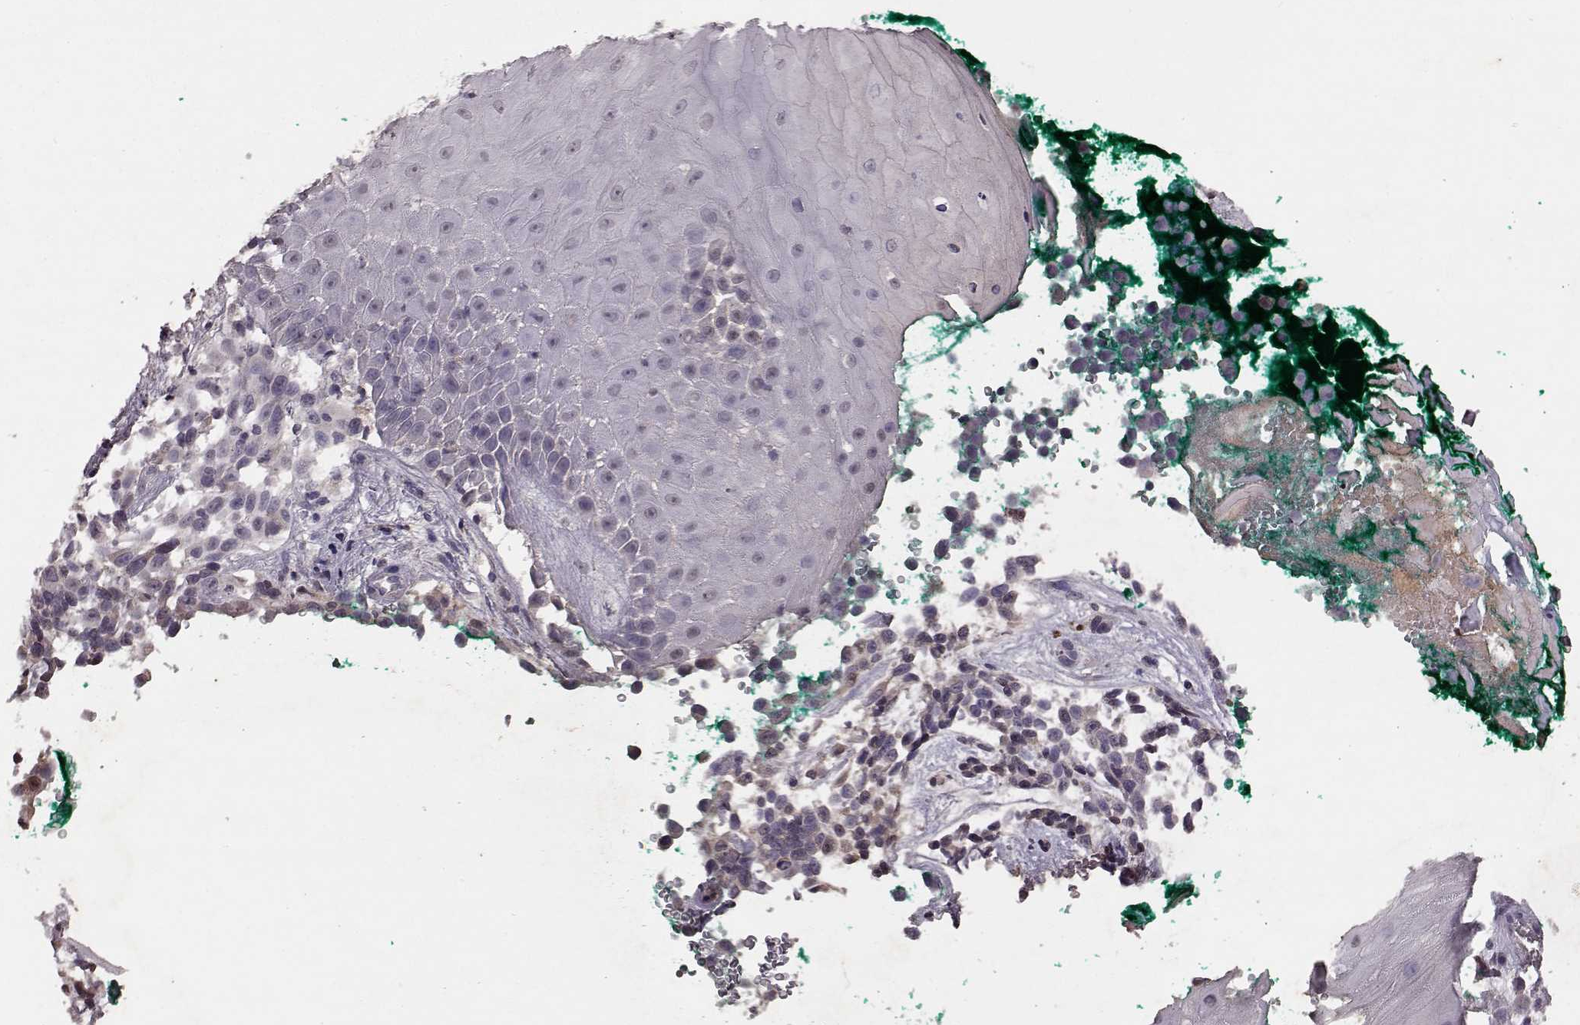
{"staining": {"intensity": "negative", "quantity": "none", "location": "none"}, "tissue": "melanoma", "cell_type": "Tumor cells", "image_type": "cancer", "snomed": [{"axis": "morphology", "description": "Malignant melanoma, NOS"}, {"axis": "topography", "description": "Skin"}], "caption": "Protein analysis of melanoma shows no significant positivity in tumor cells.", "gene": "FRRS1L", "patient": {"sex": "female", "age": 88}}